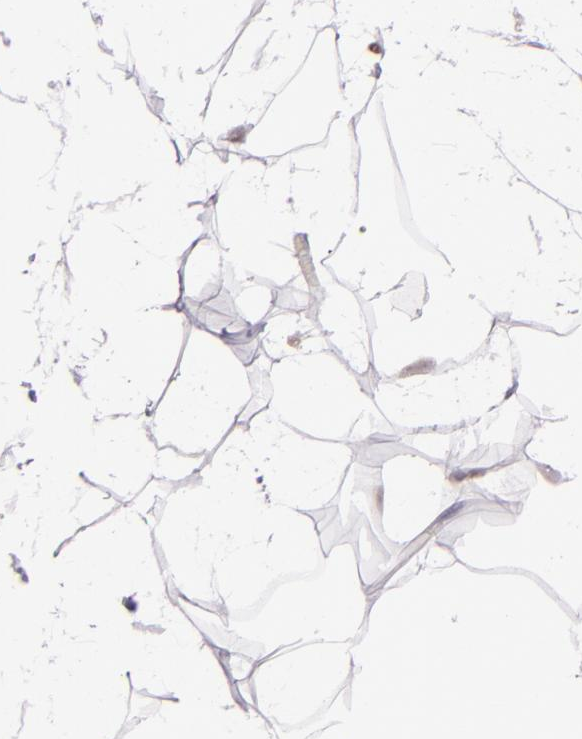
{"staining": {"intensity": "negative", "quantity": "none", "location": "none"}, "tissue": "adipose tissue", "cell_type": "Adipocytes", "image_type": "normal", "snomed": [{"axis": "morphology", "description": "Normal tissue, NOS"}, {"axis": "morphology", "description": "Duct carcinoma"}, {"axis": "topography", "description": "Breast"}, {"axis": "topography", "description": "Adipose tissue"}], "caption": "Adipocytes are negative for protein expression in unremarkable human adipose tissue. (DAB (3,3'-diaminobenzidine) immunohistochemistry visualized using brightfield microscopy, high magnification).", "gene": "ZFX", "patient": {"sex": "female", "age": 37}}